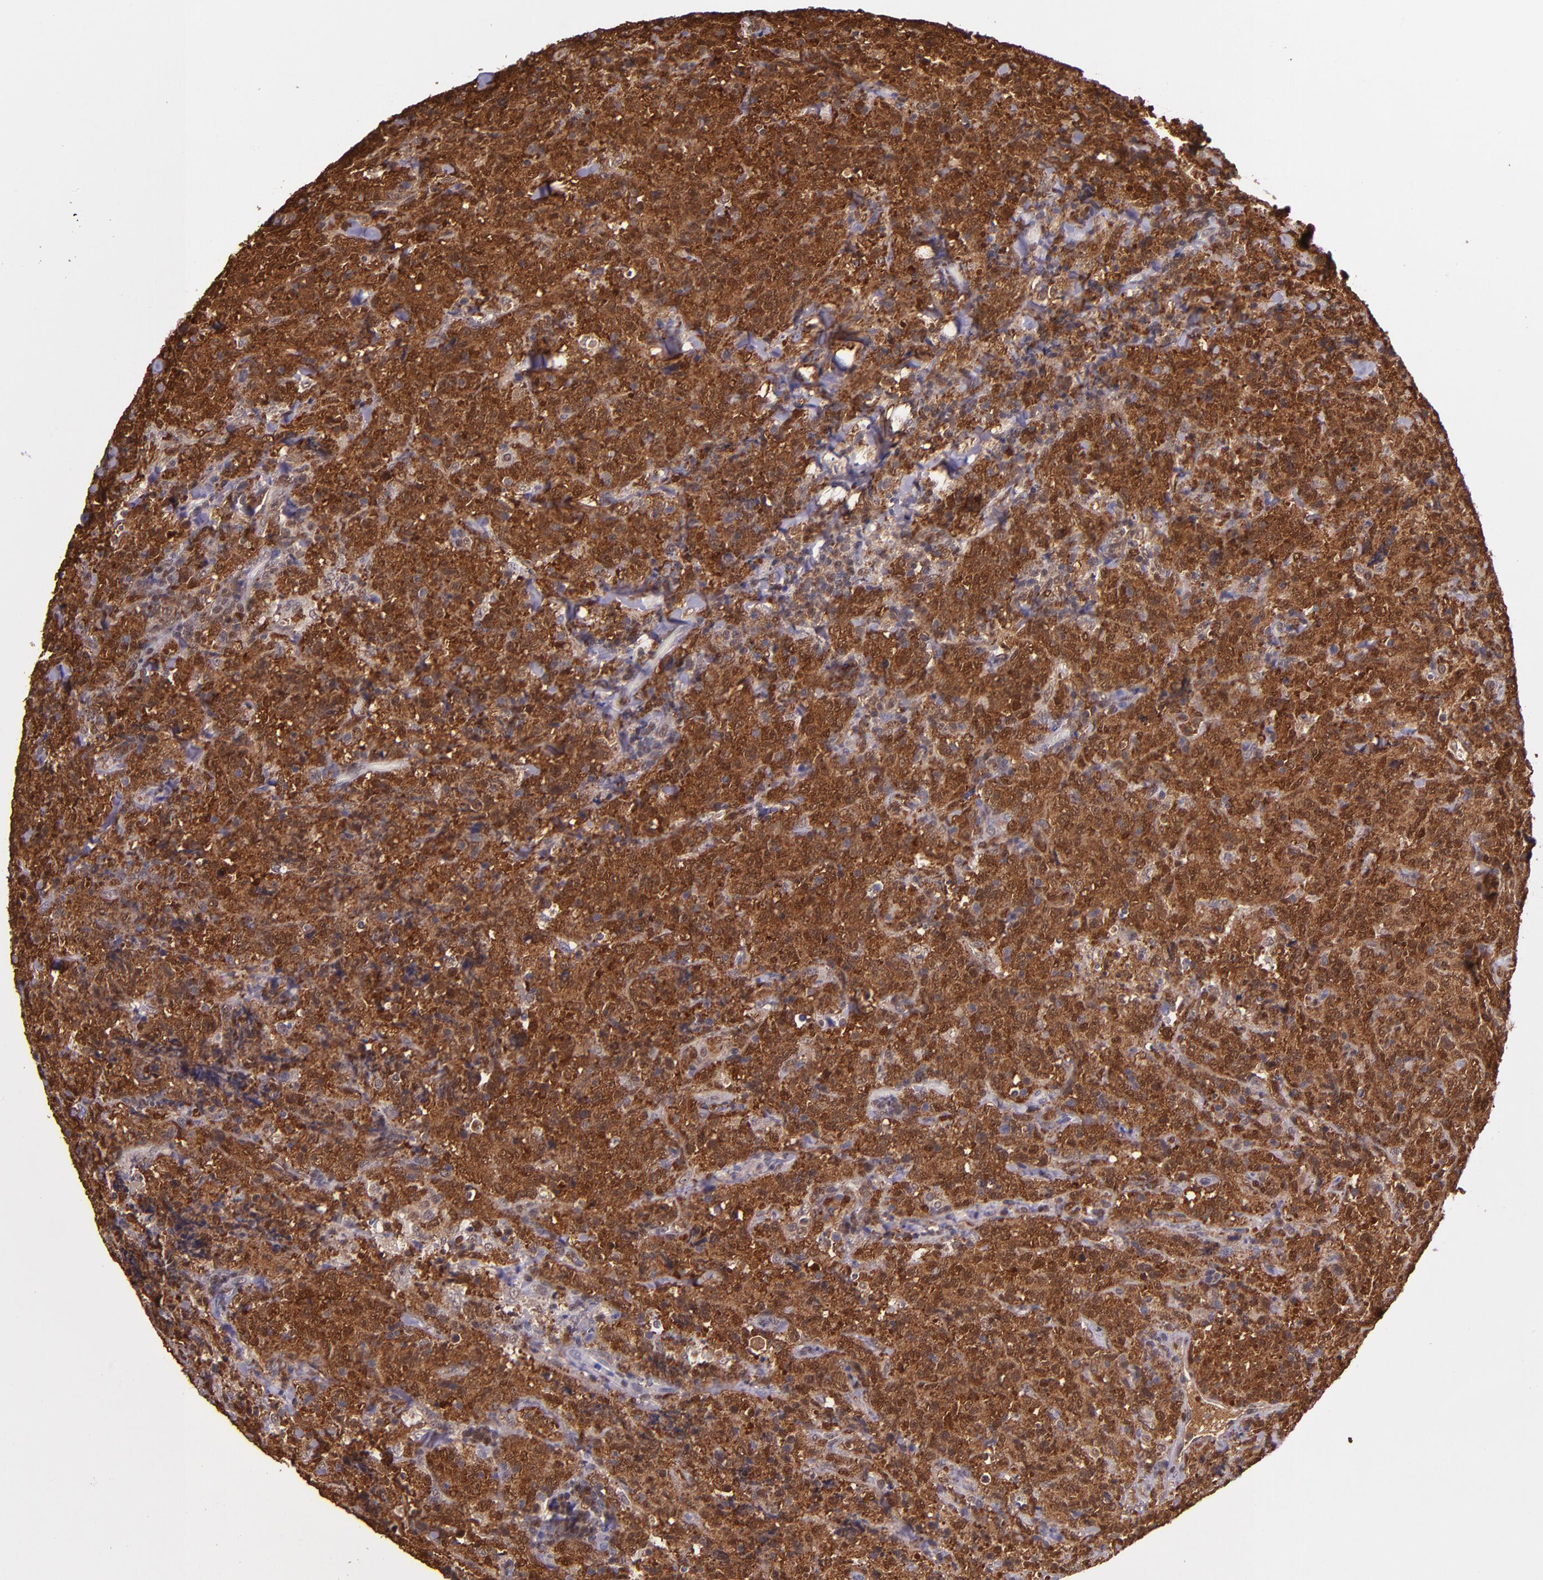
{"staining": {"intensity": "strong", "quantity": ">75%", "location": "cytoplasmic/membranous,nuclear"}, "tissue": "lymphoma", "cell_type": "Tumor cells", "image_type": "cancer", "snomed": [{"axis": "morphology", "description": "Malignant lymphoma, non-Hodgkin's type, High grade"}, {"axis": "topography", "description": "Tonsil"}], "caption": "A brown stain labels strong cytoplasmic/membranous and nuclear expression of a protein in human lymphoma tumor cells.", "gene": "STAT6", "patient": {"sex": "female", "age": 36}}